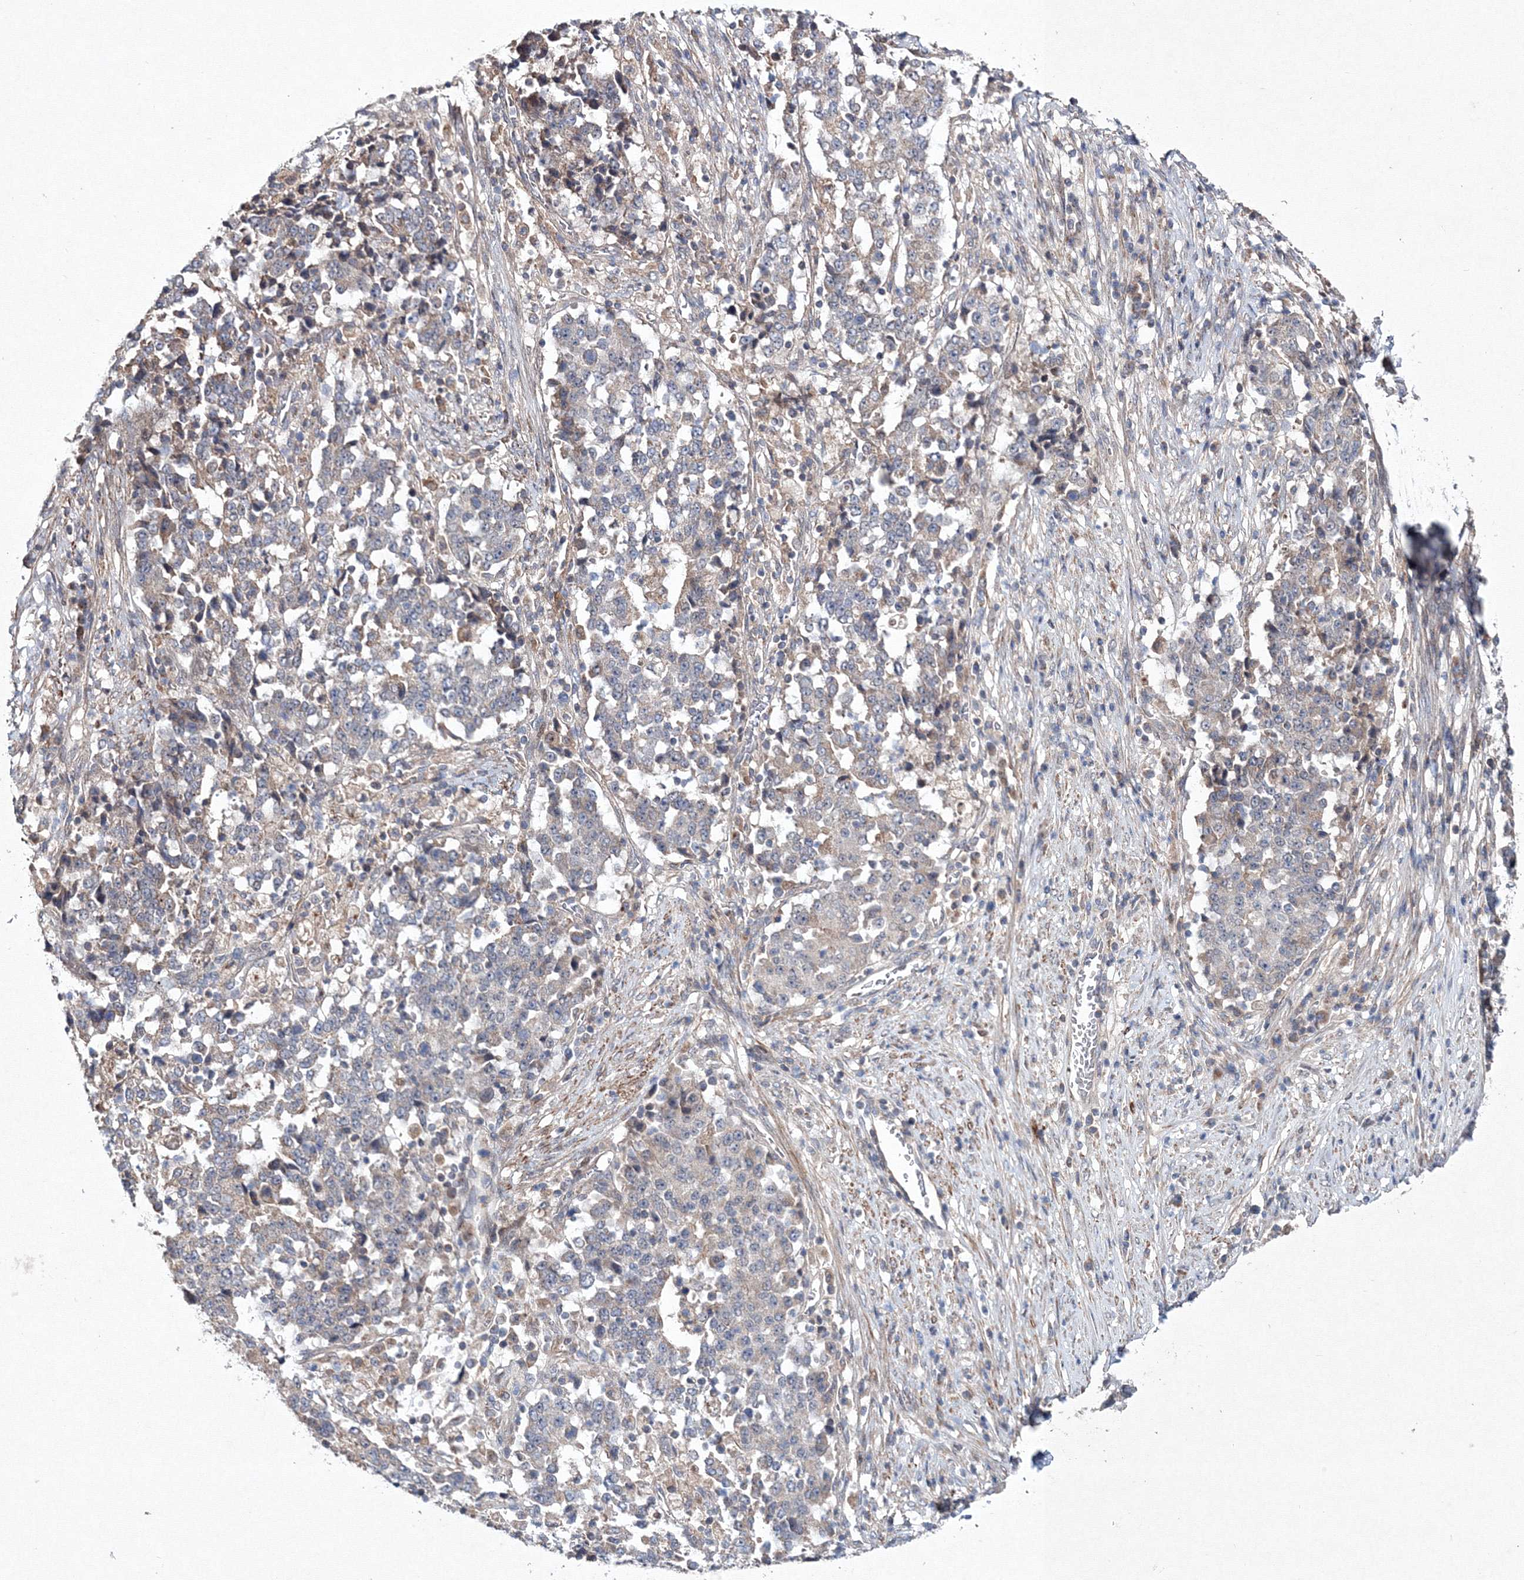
{"staining": {"intensity": "negative", "quantity": "none", "location": "none"}, "tissue": "stomach cancer", "cell_type": "Tumor cells", "image_type": "cancer", "snomed": [{"axis": "morphology", "description": "Adenocarcinoma, NOS"}, {"axis": "topography", "description": "Stomach"}], "caption": "Histopathology image shows no protein positivity in tumor cells of adenocarcinoma (stomach) tissue. The staining was performed using DAB (3,3'-diaminobenzidine) to visualize the protein expression in brown, while the nuclei were stained in blue with hematoxylin (Magnification: 20x).", "gene": "PPP2R2B", "patient": {"sex": "male", "age": 59}}